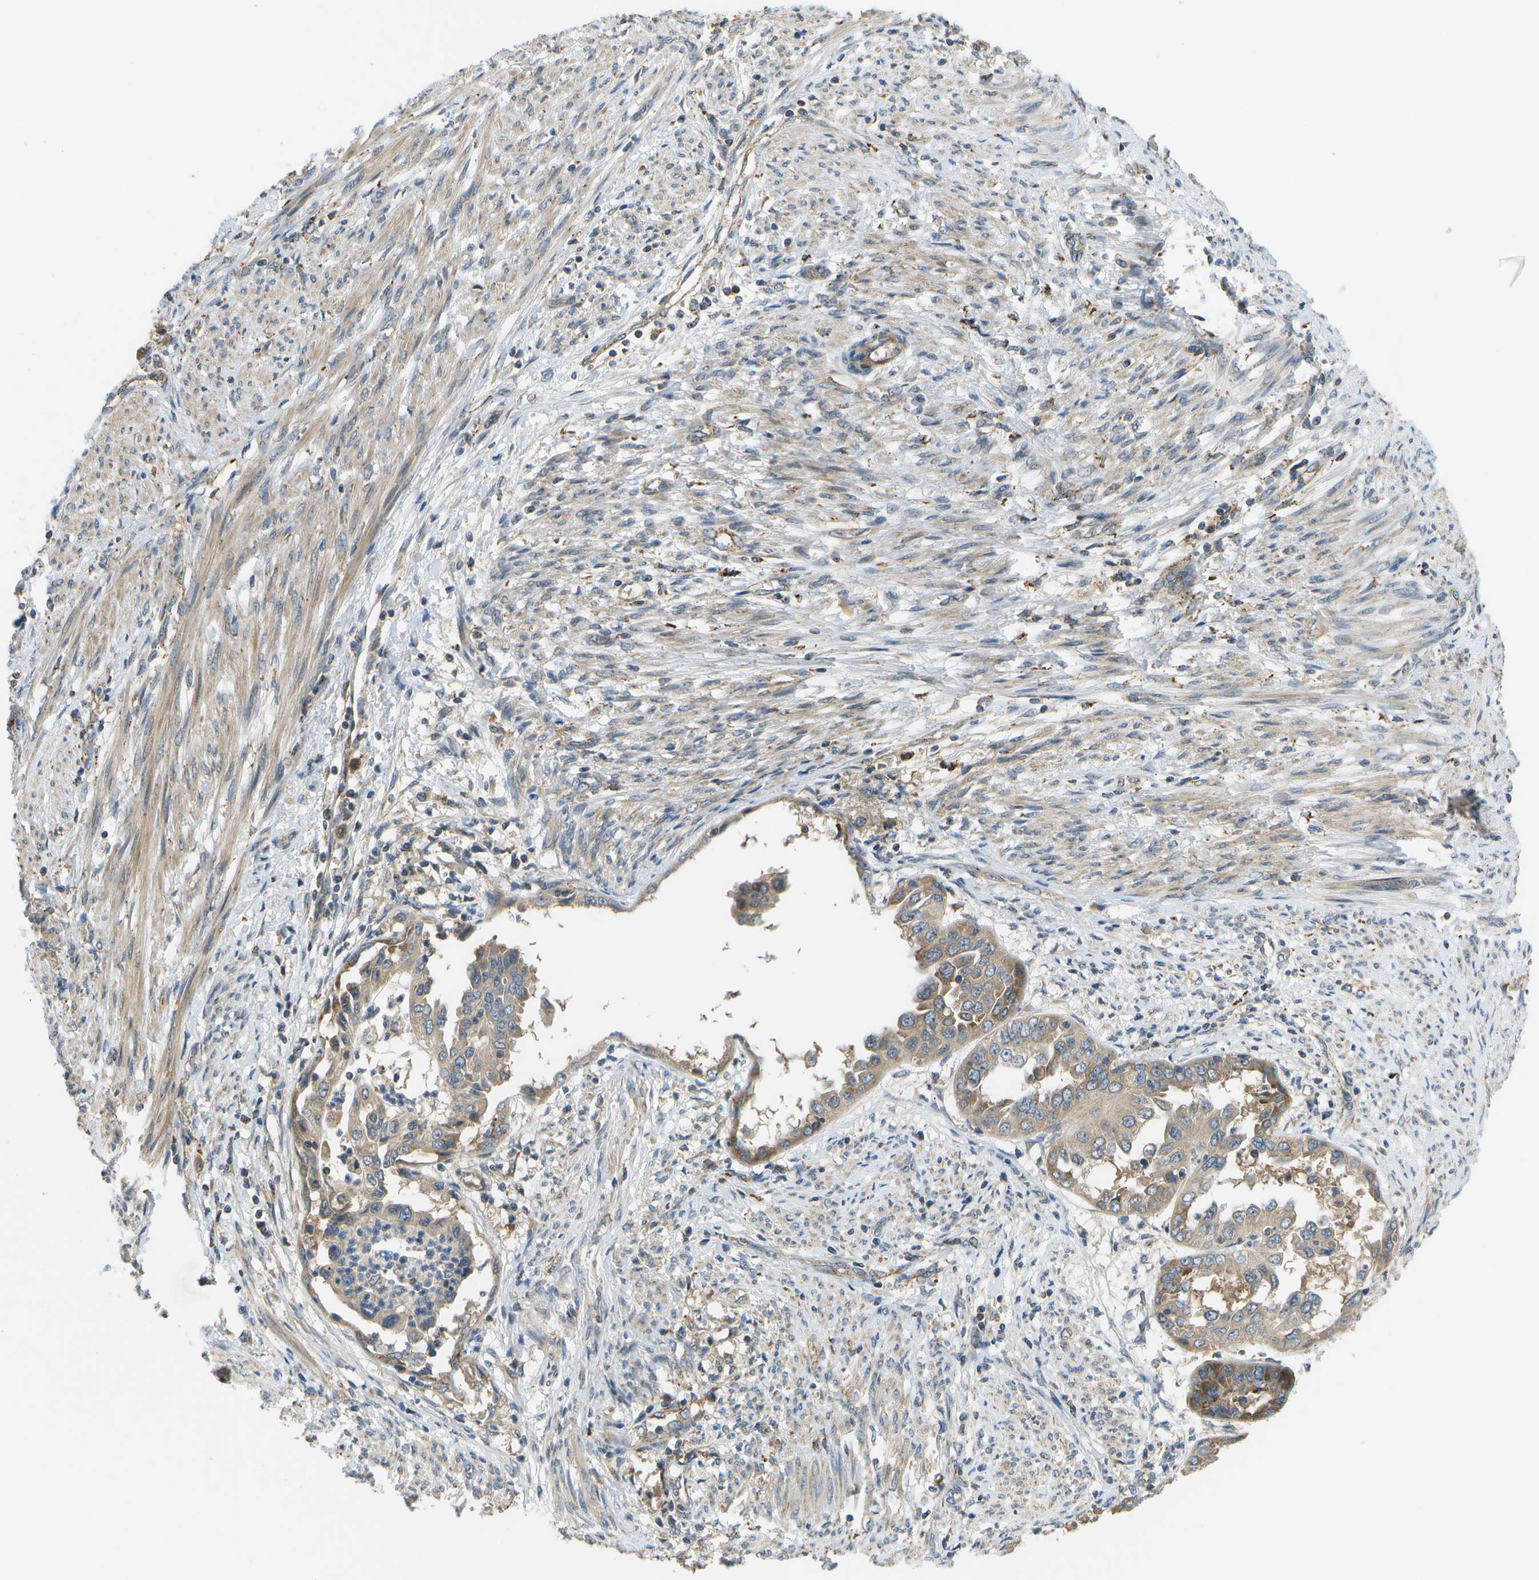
{"staining": {"intensity": "weak", "quantity": "<25%", "location": "cytoplasmic/membranous"}, "tissue": "endometrial cancer", "cell_type": "Tumor cells", "image_type": "cancer", "snomed": [{"axis": "morphology", "description": "Adenocarcinoma, NOS"}, {"axis": "topography", "description": "Endometrium"}], "caption": "The immunohistochemistry photomicrograph has no significant staining in tumor cells of endometrial cancer tissue. (DAB (3,3'-diaminobenzidine) immunohistochemistry visualized using brightfield microscopy, high magnification).", "gene": "SLC25A20", "patient": {"sex": "female", "age": 85}}